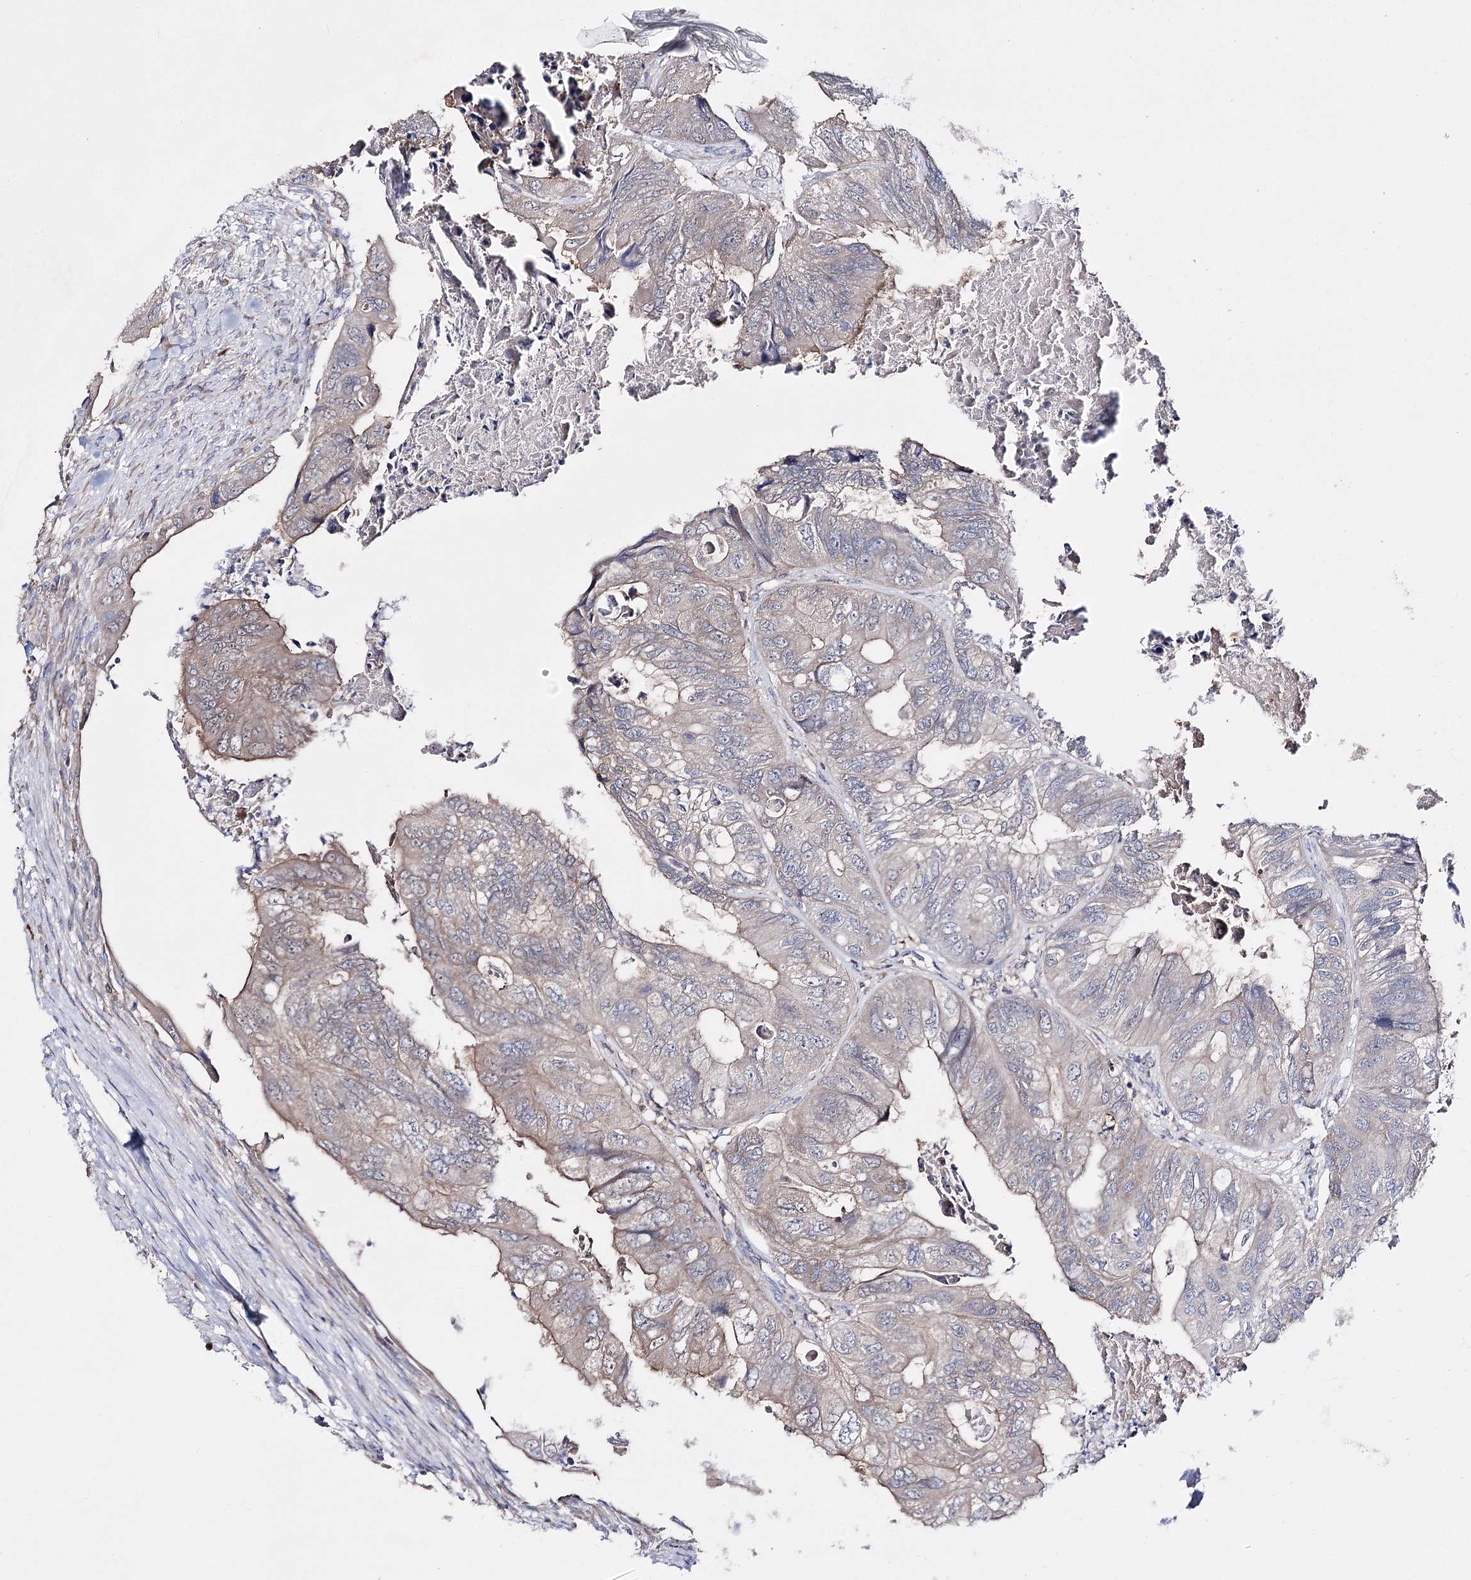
{"staining": {"intensity": "negative", "quantity": "none", "location": "none"}, "tissue": "colorectal cancer", "cell_type": "Tumor cells", "image_type": "cancer", "snomed": [{"axis": "morphology", "description": "Adenocarcinoma, NOS"}, {"axis": "topography", "description": "Rectum"}], "caption": "DAB (3,3'-diaminobenzidine) immunohistochemical staining of colorectal cancer (adenocarcinoma) reveals no significant expression in tumor cells.", "gene": "PTER", "patient": {"sex": "male", "age": 63}}